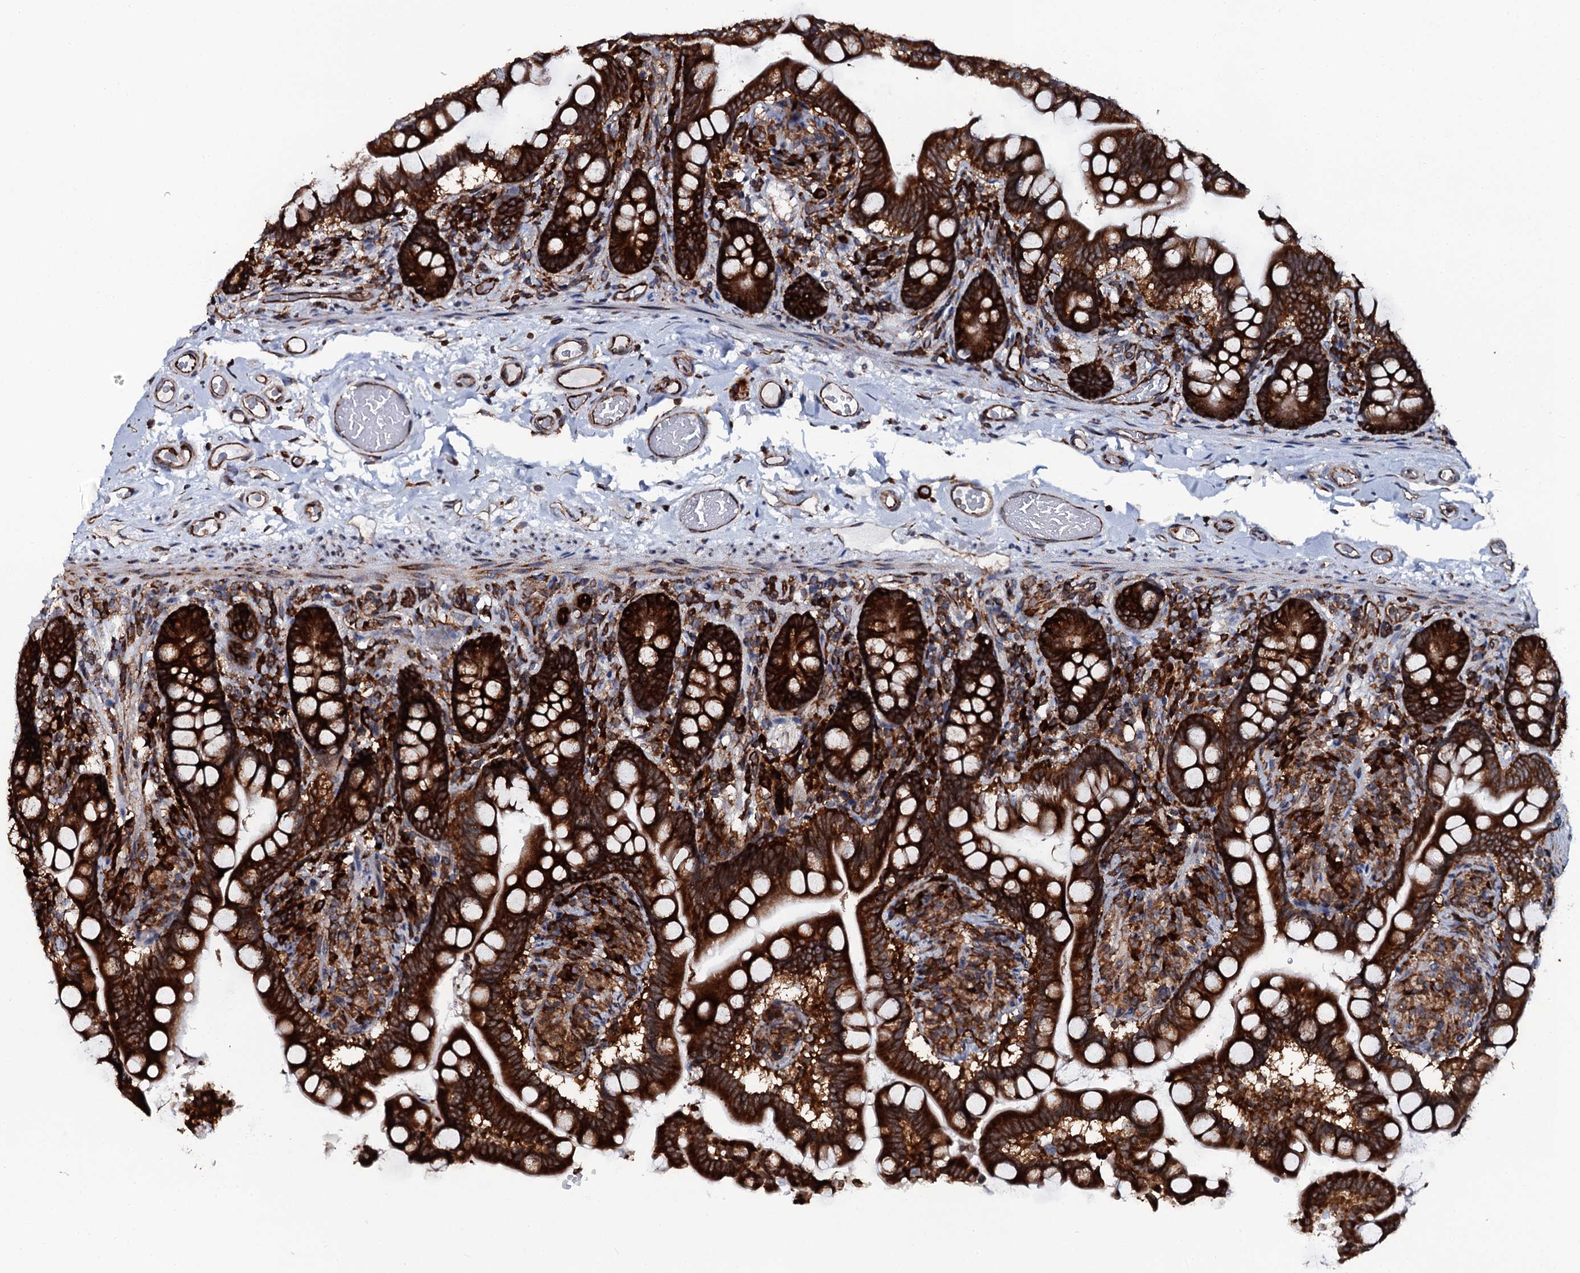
{"staining": {"intensity": "strong", "quantity": ">75%", "location": "cytoplasmic/membranous"}, "tissue": "small intestine", "cell_type": "Glandular cells", "image_type": "normal", "snomed": [{"axis": "morphology", "description": "Normal tissue, NOS"}, {"axis": "topography", "description": "Small intestine"}], "caption": "Protein staining of normal small intestine shows strong cytoplasmic/membranous staining in about >75% of glandular cells. Ihc stains the protein in brown and the nuclei are stained blue.", "gene": "SPTY2D1", "patient": {"sex": "female", "age": 64}}